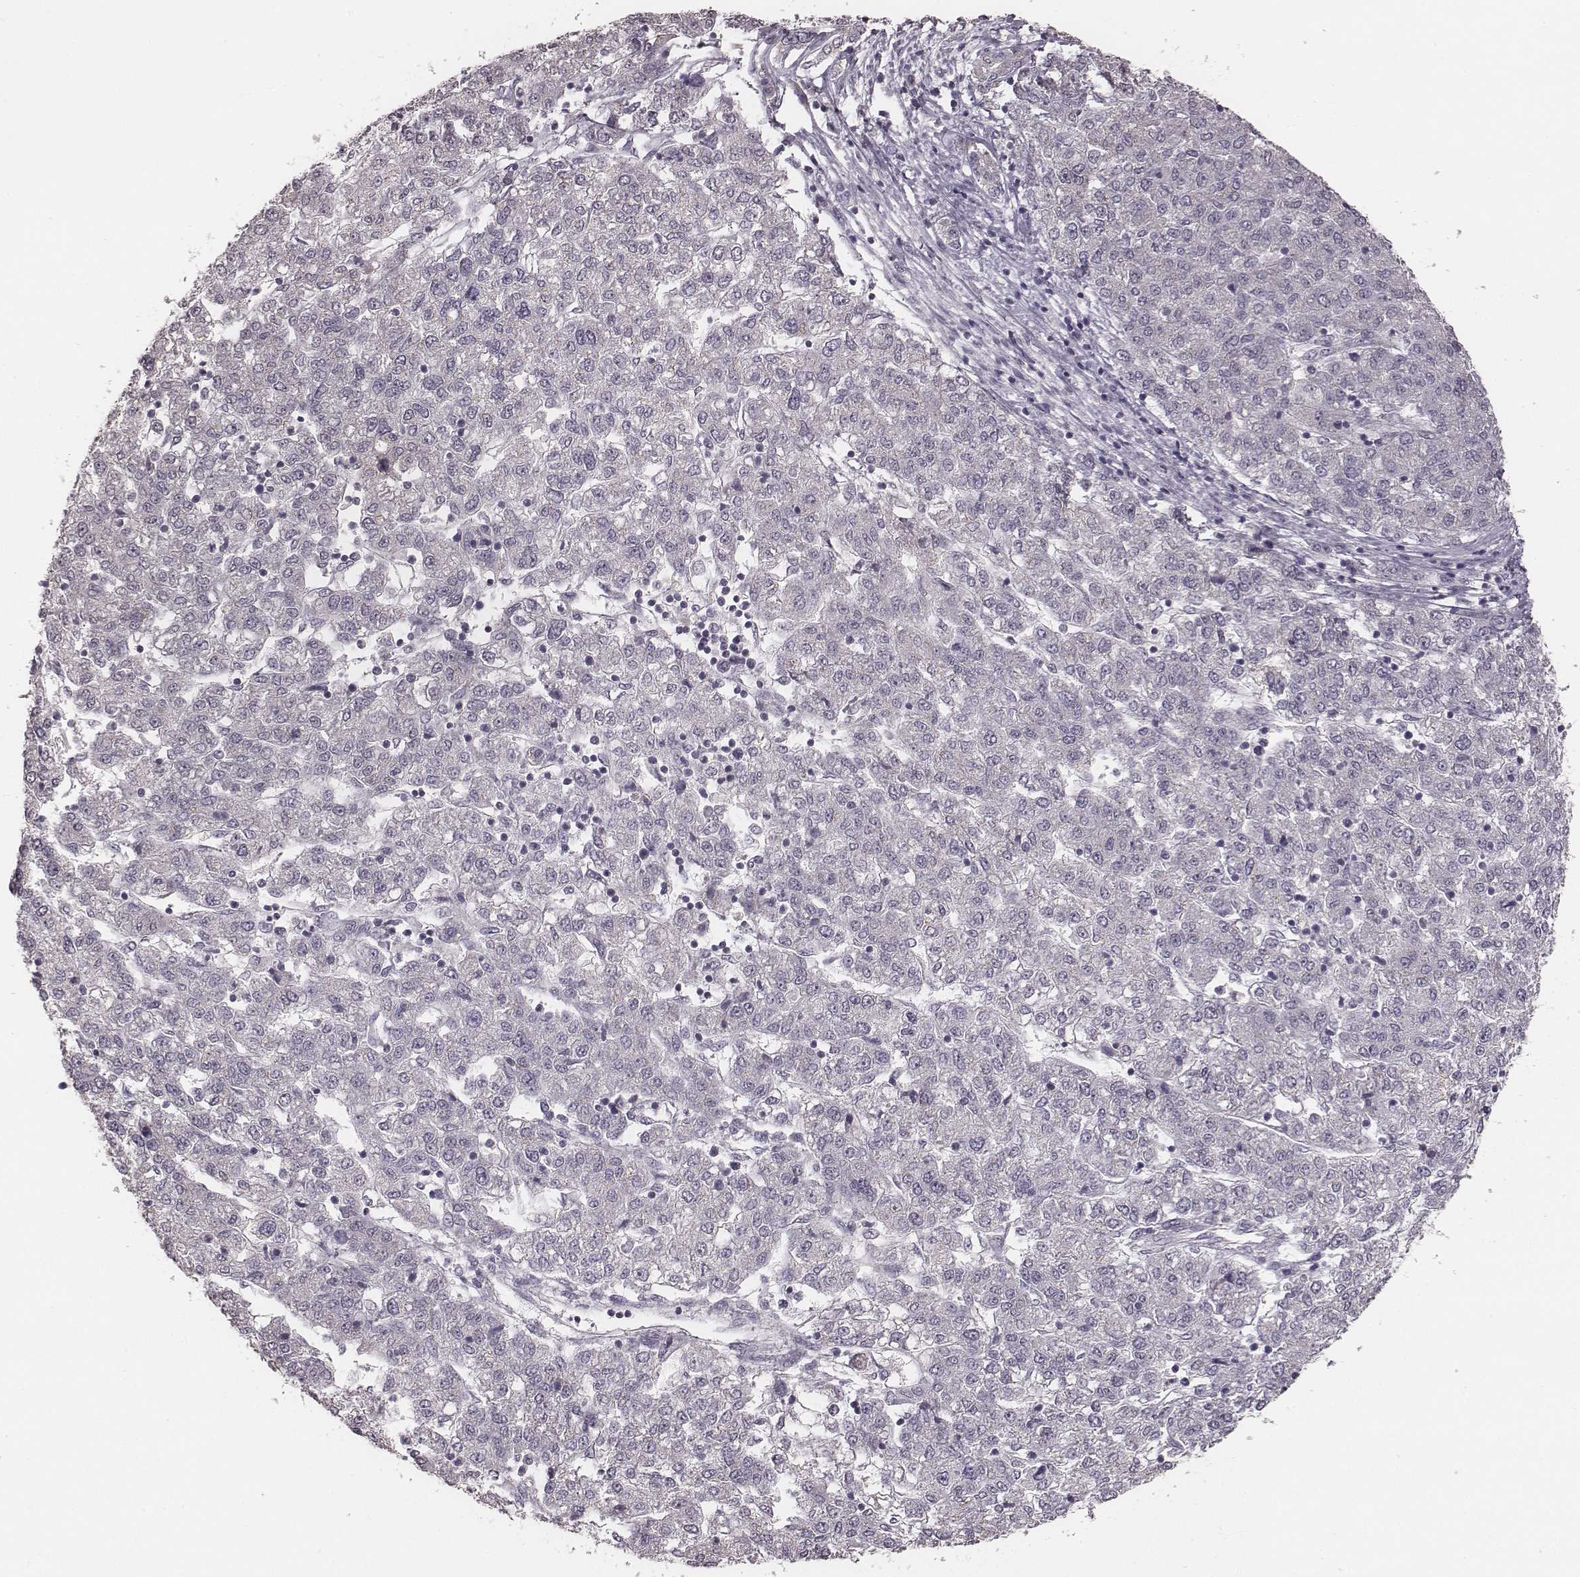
{"staining": {"intensity": "negative", "quantity": "none", "location": "none"}, "tissue": "liver cancer", "cell_type": "Tumor cells", "image_type": "cancer", "snomed": [{"axis": "morphology", "description": "Carcinoma, Hepatocellular, NOS"}, {"axis": "topography", "description": "Liver"}], "caption": "Tumor cells show no significant positivity in liver cancer (hepatocellular carcinoma).", "gene": "SLC7A4", "patient": {"sex": "male", "age": 56}}